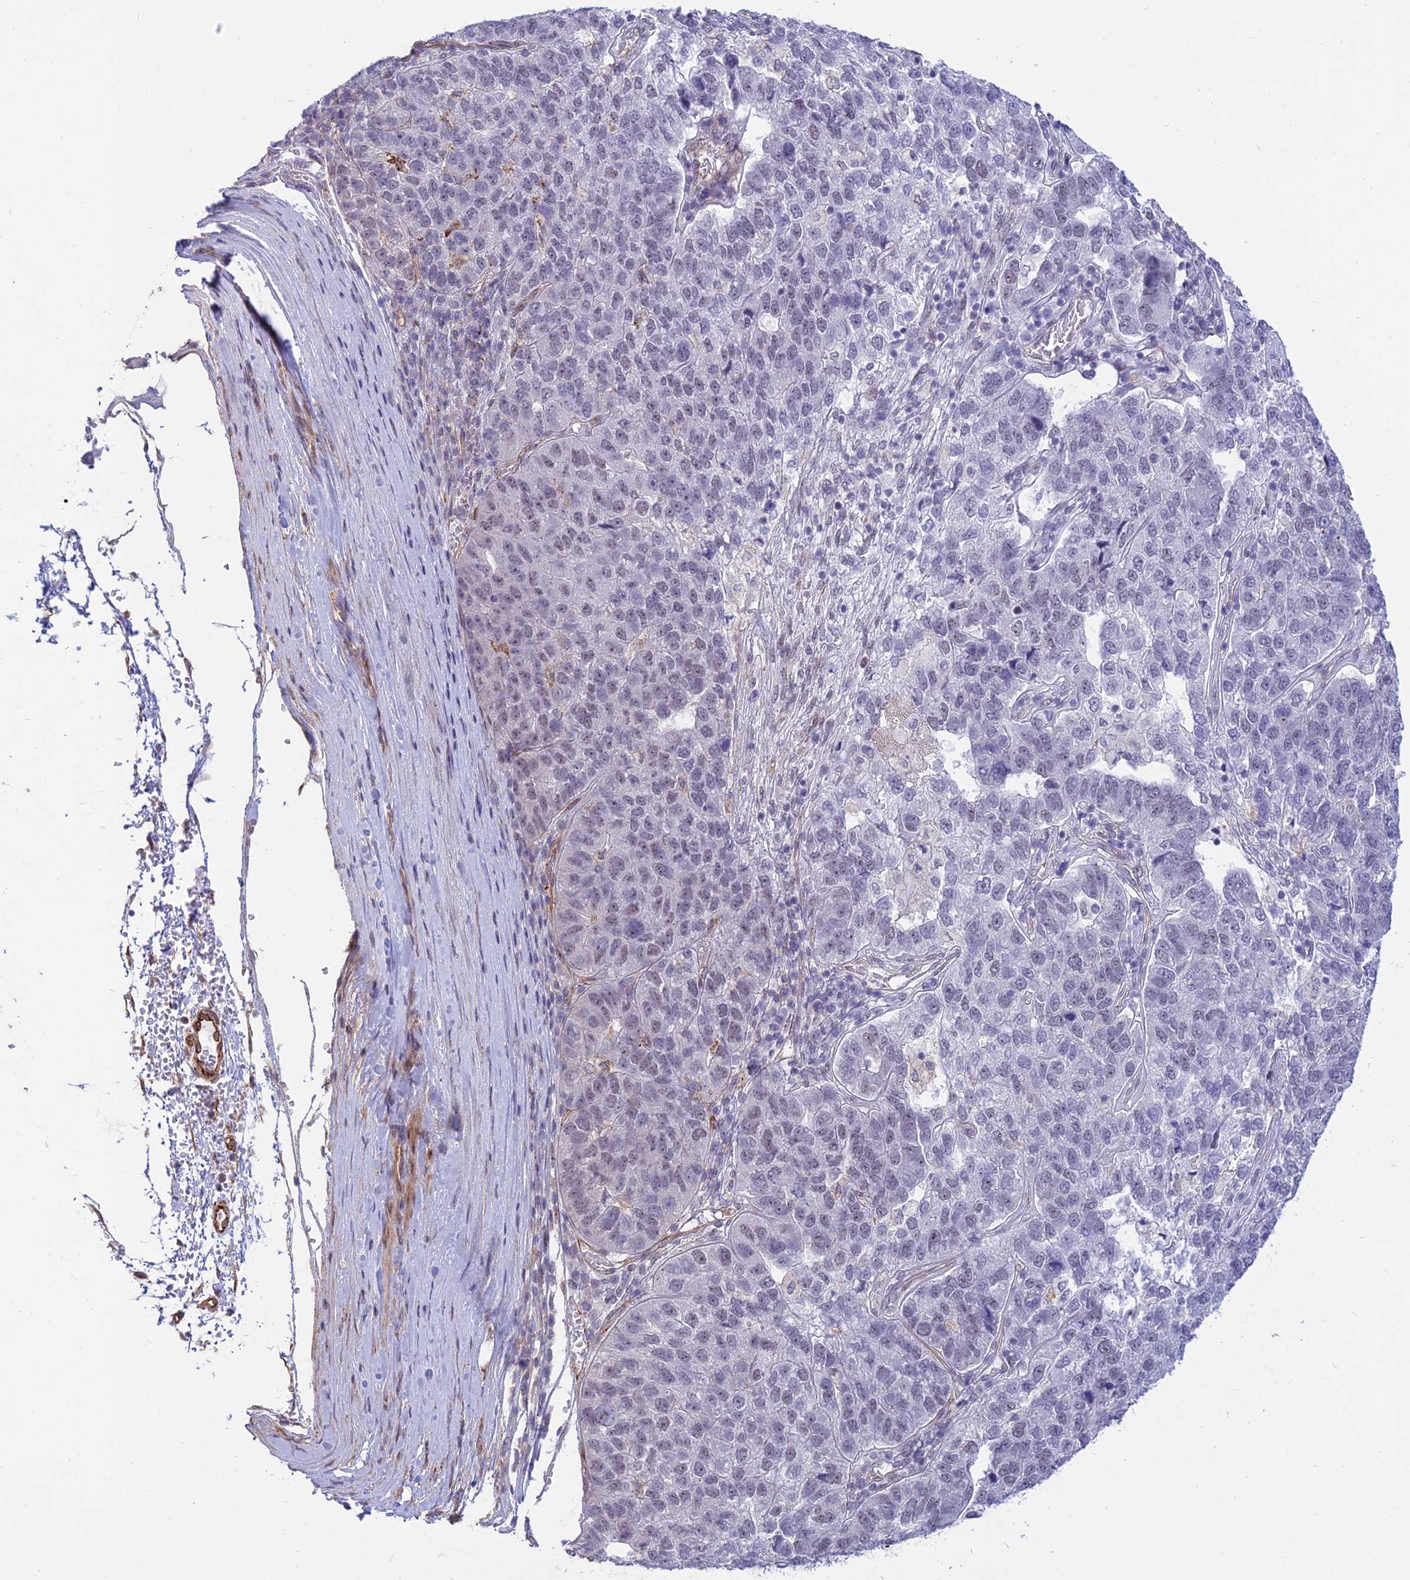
{"staining": {"intensity": "negative", "quantity": "none", "location": "none"}, "tissue": "pancreatic cancer", "cell_type": "Tumor cells", "image_type": "cancer", "snomed": [{"axis": "morphology", "description": "Adenocarcinoma, NOS"}, {"axis": "topography", "description": "Pancreas"}], "caption": "Protein analysis of pancreatic cancer shows no significant positivity in tumor cells.", "gene": "SAPCD2", "patient": {"sex": "female", "age": 61}}